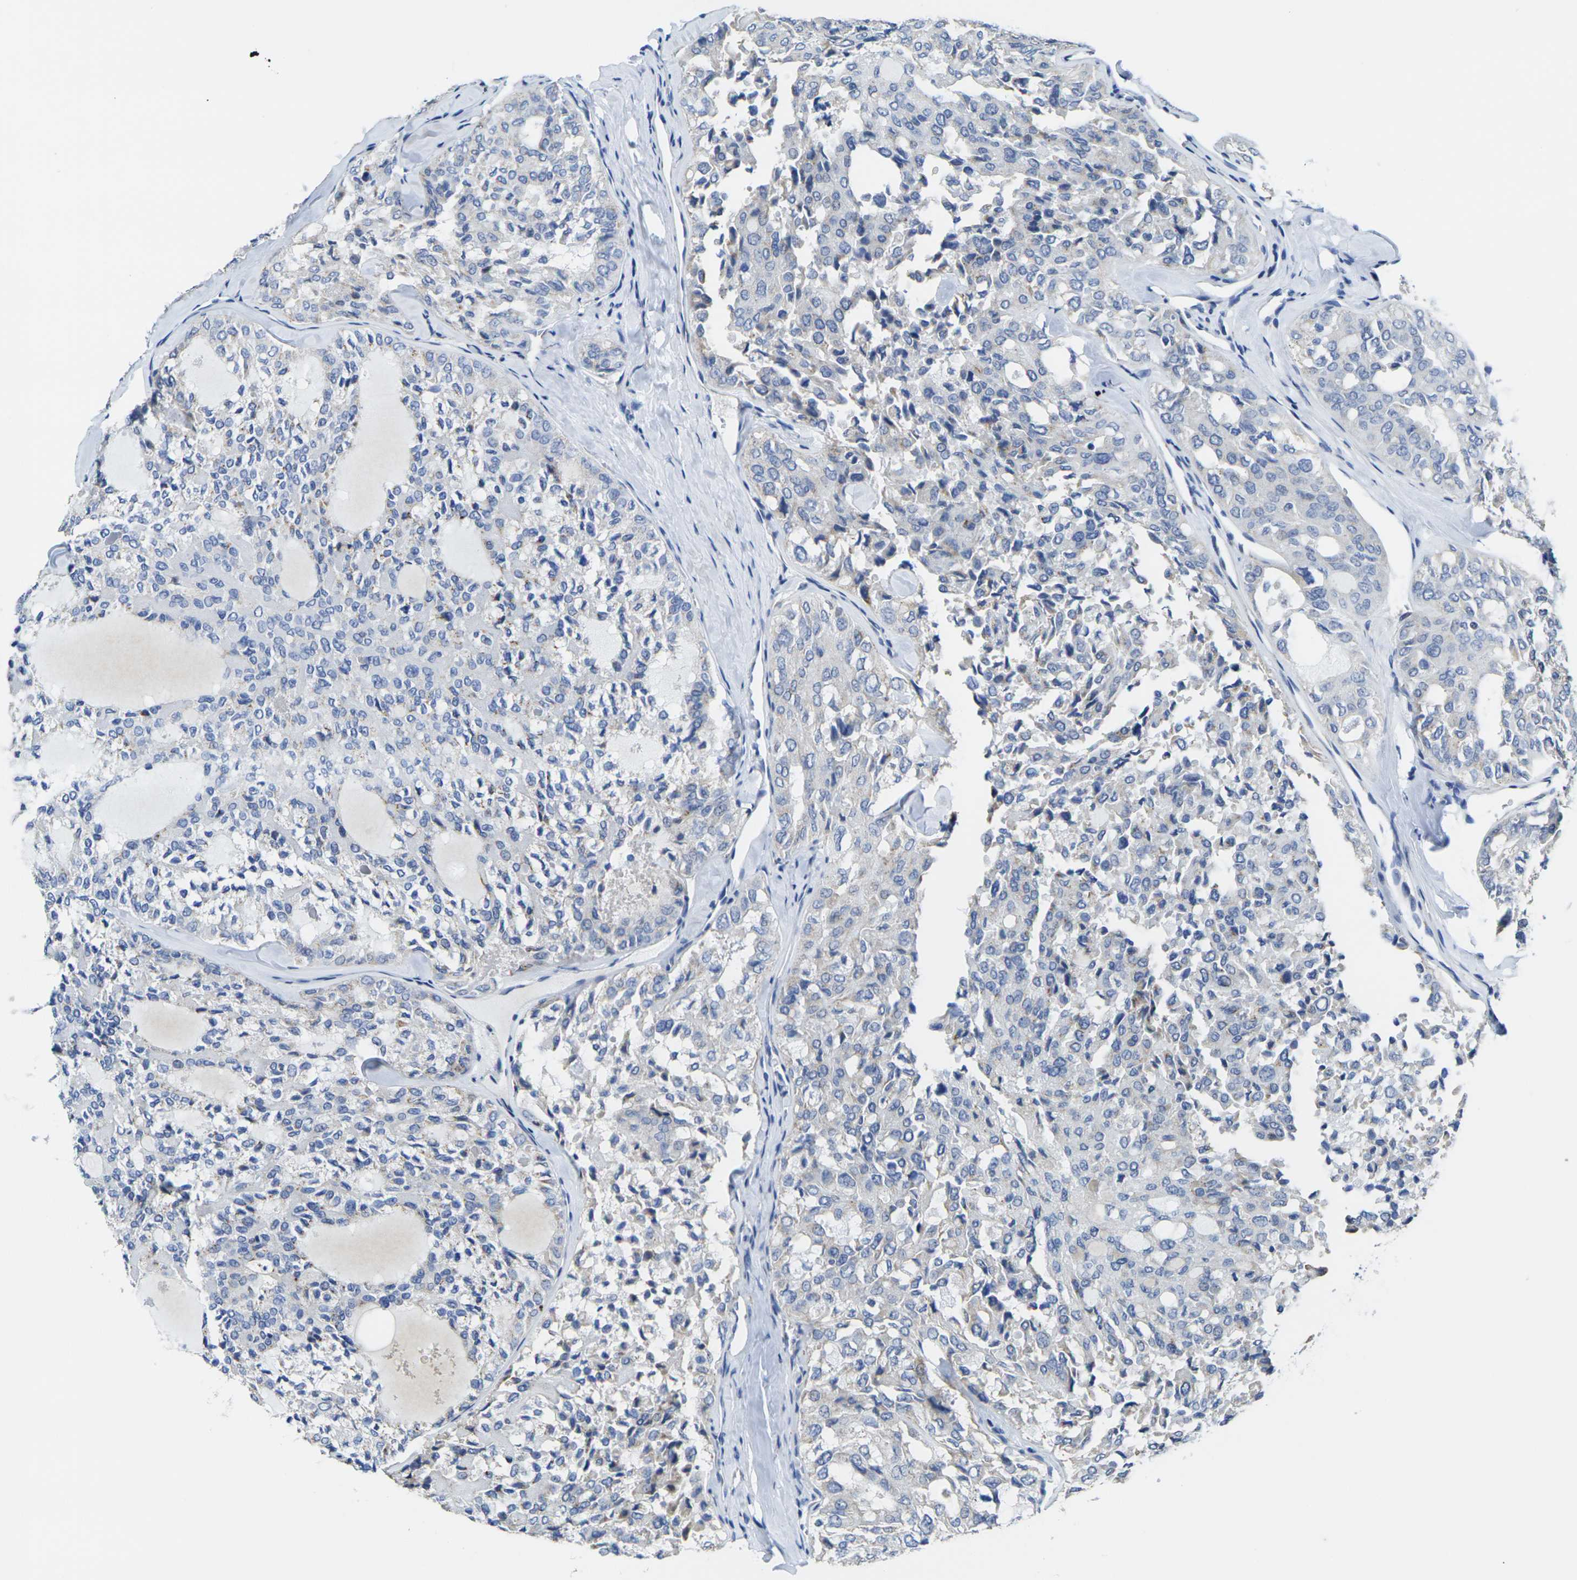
{"staining": {"intensity": "negative", "quantity": "none", "location": "none"}, "tissue": "thyroid cancer", "cell_type": "Tumor cells", "image_type": "cancer", "snomed": [{"axis": "morphology", "description": "Follicular adenoma carcinoma, NOS"}, {"axis": "topography", "description": "Thyroid gland"}], "caption": "Tumor cells show no significant protein positivity in thyroid follicular adenoma carcinoma. (Brightfield microscopy of DAB immunohistochemistry at high magnification).", "gene": "CRK", "patient": {"sex": "male", "age": 75}}